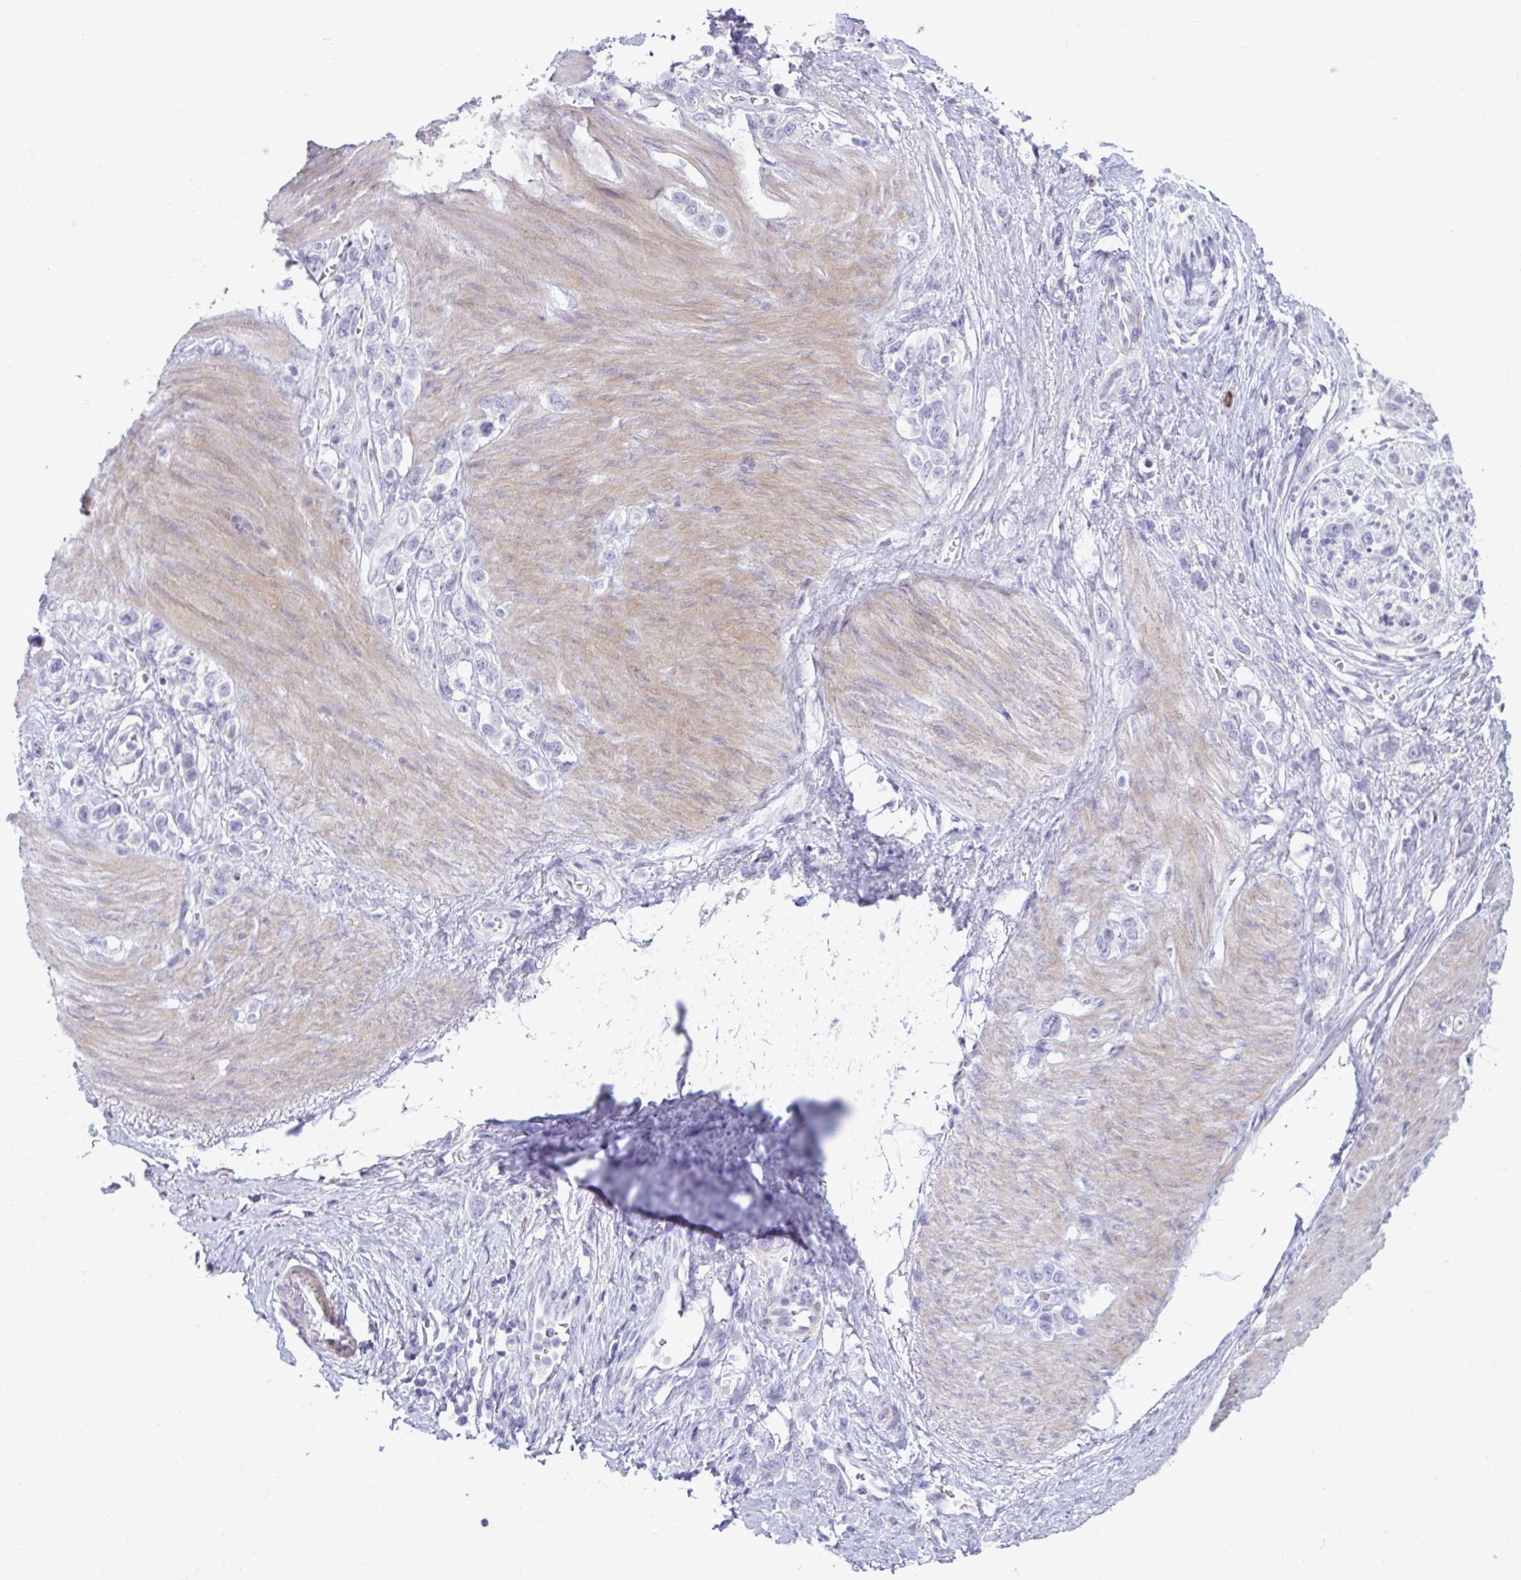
{"staining": {"intensity": "negative", "quantity": "none", "location": "none"}, "tissue": "stomach cancer", "cell_type": "Tumor cells", "image_type": "cancer", "snomed": [{"axis": "morphology", "description": "Adenocarcinoma, NOS"}, {"axis": "topography", "description": "Stomach"}], "caption": "This is an immunohistochemistry (IHC) image of human stomach cancer (adenocarcinoma). There is no staining in tumor cells.", "gene": "MSMO1", "patient": {"sex": "female", "age": 65}}